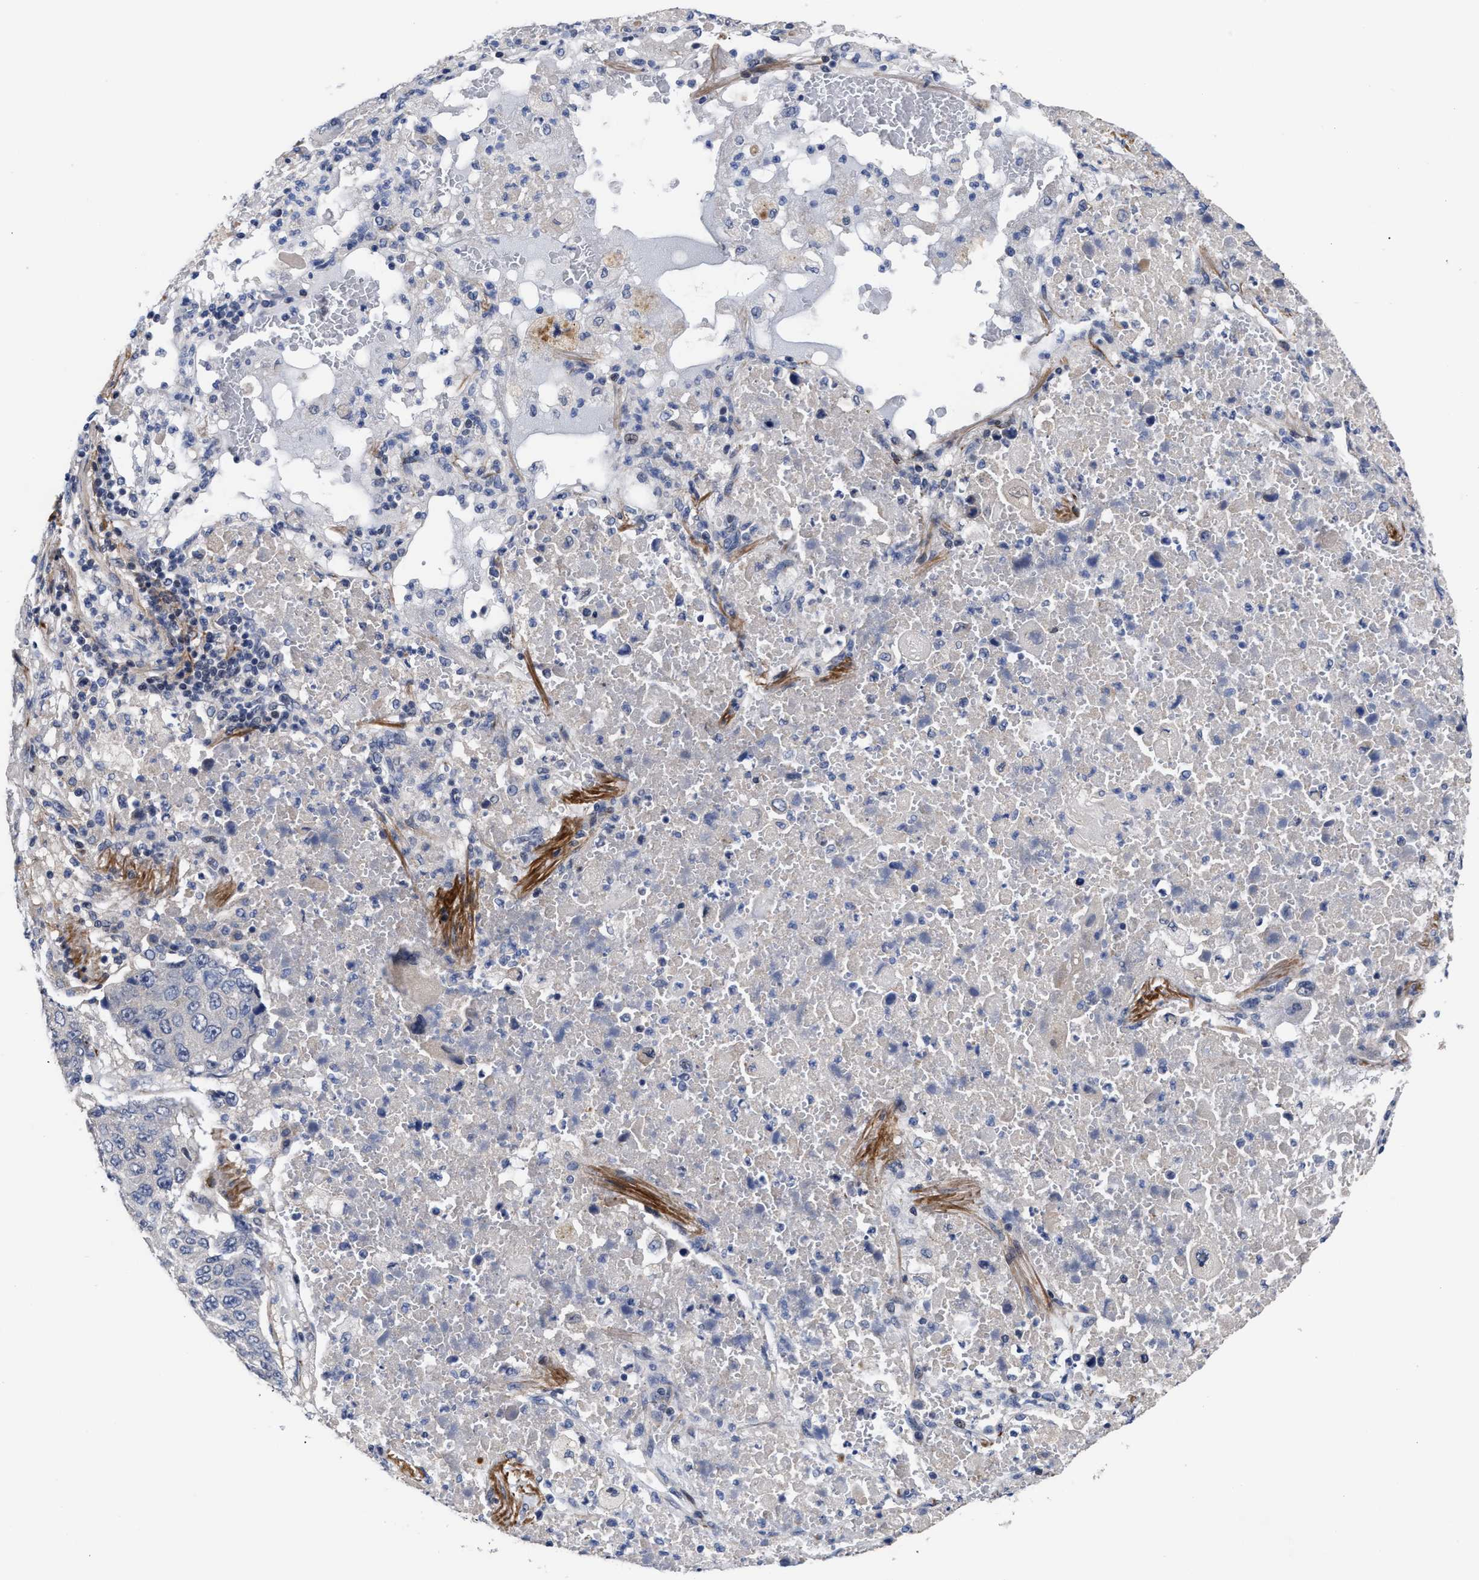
{"staining": {"intensity": "negative", "quantity": "none", "location": "none"}, "tissue": "lung cancer", "cell_type": "Tumor cells", "image_type": "cancer", "snomed": [{"axis": "morphology", "description": "Squamous cell carcinoma, NOS"}, {"axis": "topography", "description": "Lung"}], "caption": "There is no significant staining in tumor cells of lung cancer (squamous cell carcinoma).", "gene": "CCN5", "patient": {"sex": "male", "age": 61}}